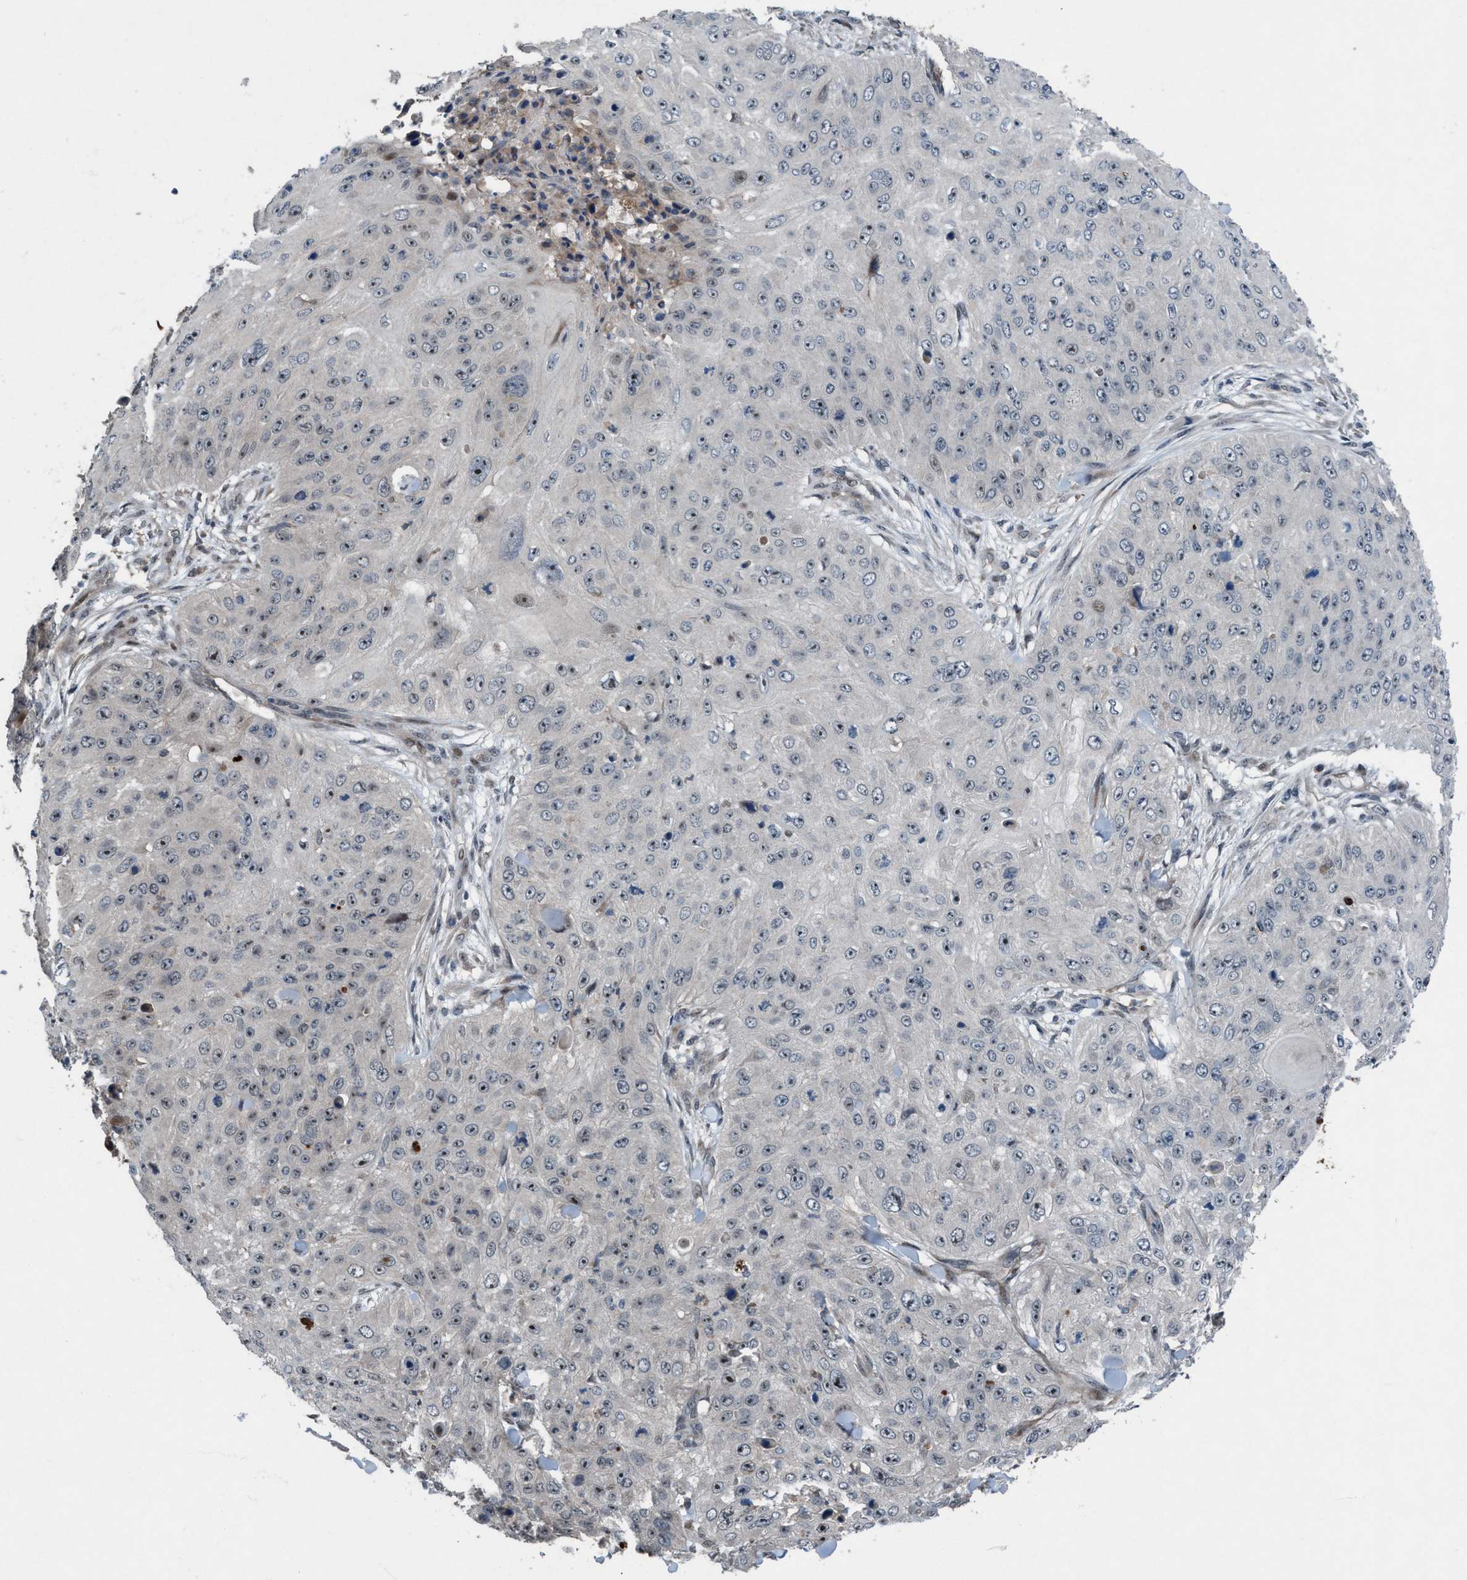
{"staining": {"intensity": "weak", "quantity": ">75%", "location": "nuclear"}, "tissue": "skin cancer", "cell_type": "Tumor cells", "image_type": "cancer", "snomed": [{"axis": "morphology", "description": "Squamous cell carcinoma, NOS"}, {"axis": "topography", "description": "Skin"}], "caption": "IHC of skin cancer shows low levels of weak nuclear expression in about >75% of tumor cells. Immunohistochemistry (ihc) stains the protein in brown and the nuclei are stained blue.", "gene": "NISCH", "patient": {"sex": "female", "age": 80}}